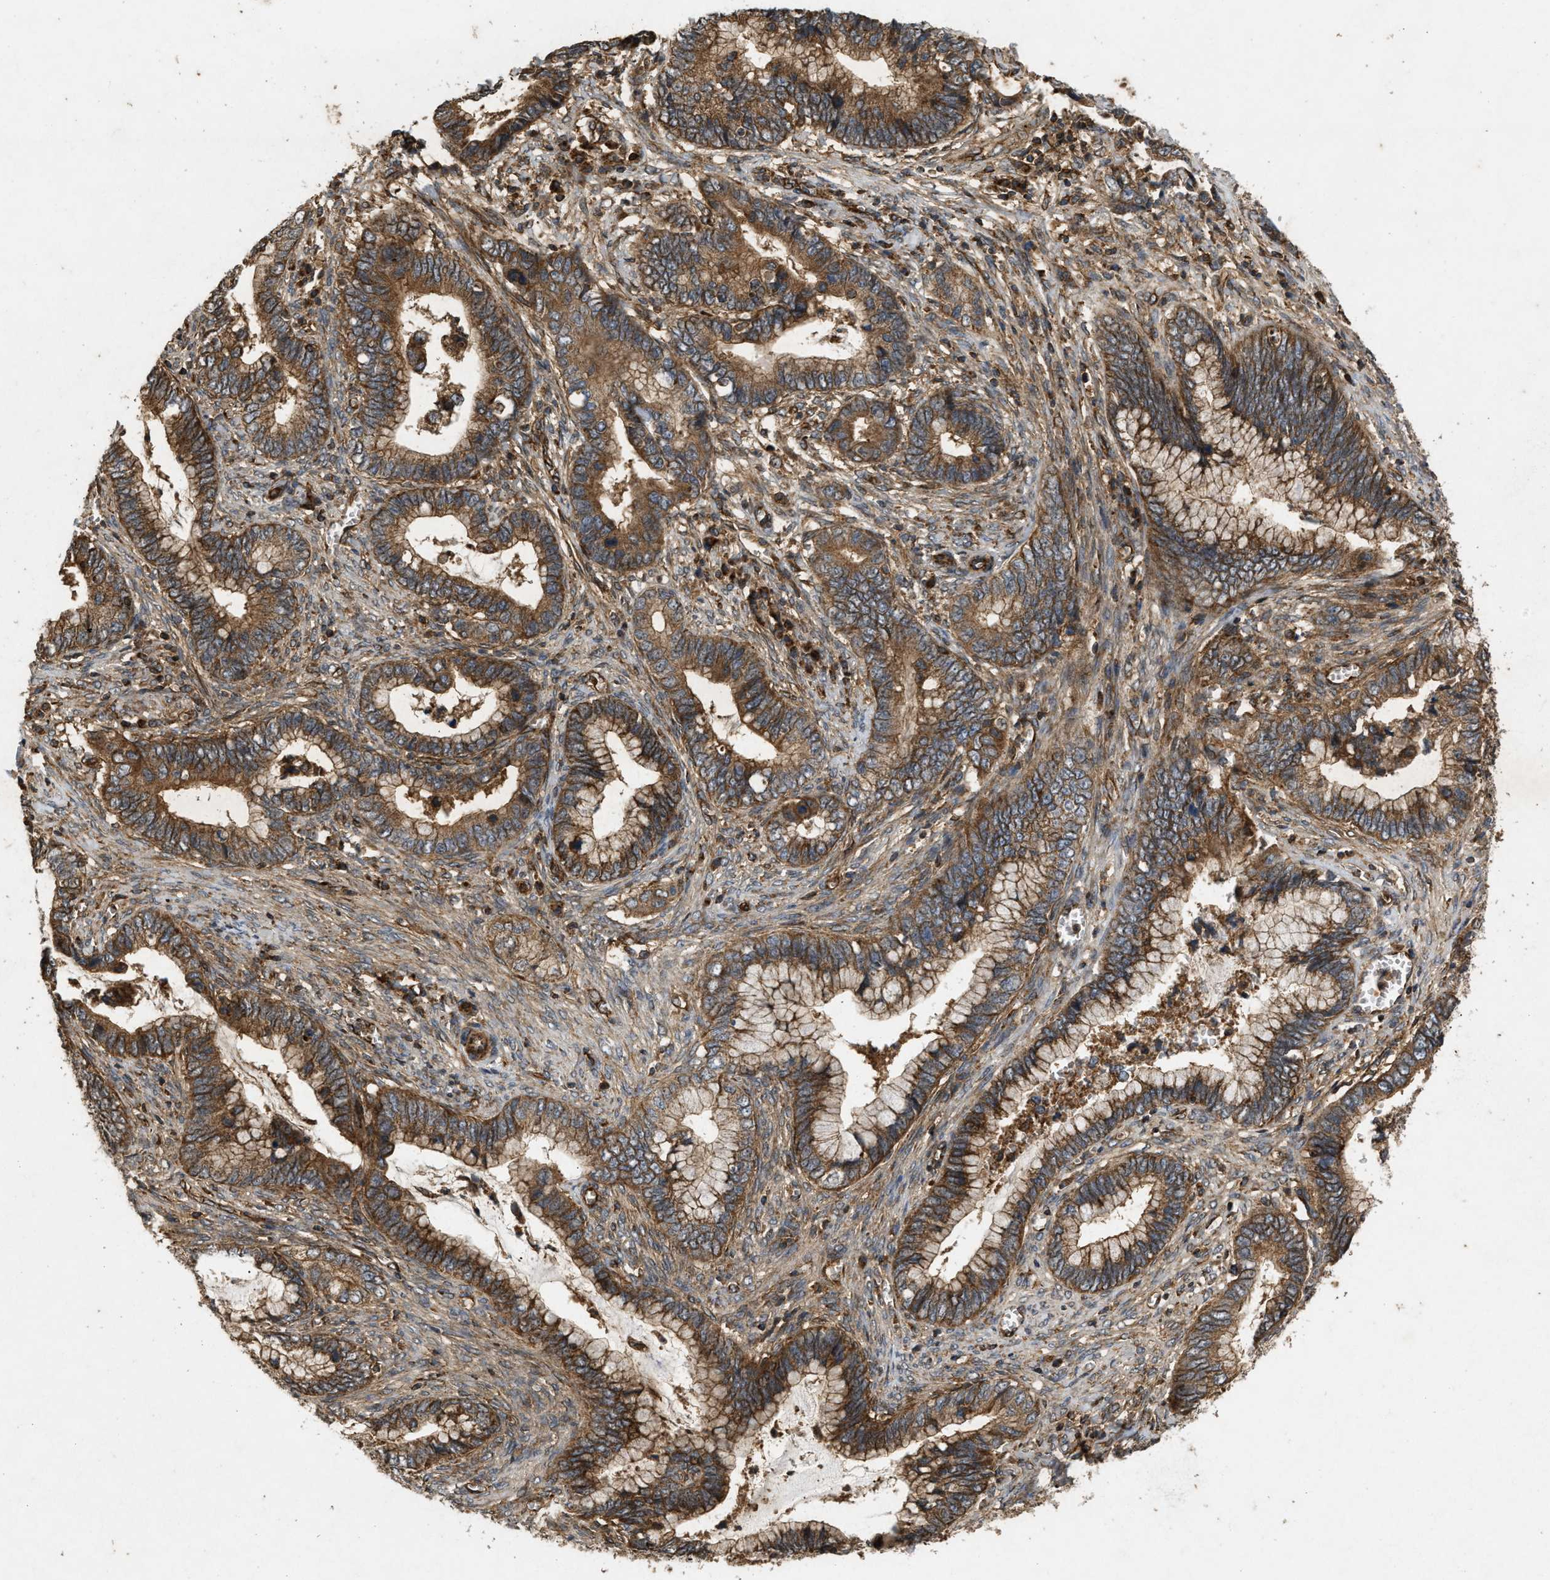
{"staining": {"intensity": "strong", "quantity": ">75%", "location": "cytoplasmic/membranous"}, "tissue": "cervical cancer", "cell_type": "Tumor cells", "image_type": "cancer", "snomed": [{"axis": "morphology", "description": "Adenocarcinoma, NOS"}, {"axis": "topography", "description": "Cervix"}], "caption": "Immunohistochemical staining of adenocarcinoma (cervical) shows strong cytoplasmic/membranous protein positivity in approximately >75% of tumor cells.", "gene": "GNB4", "patient": {"sex": "female", "age": 44}}